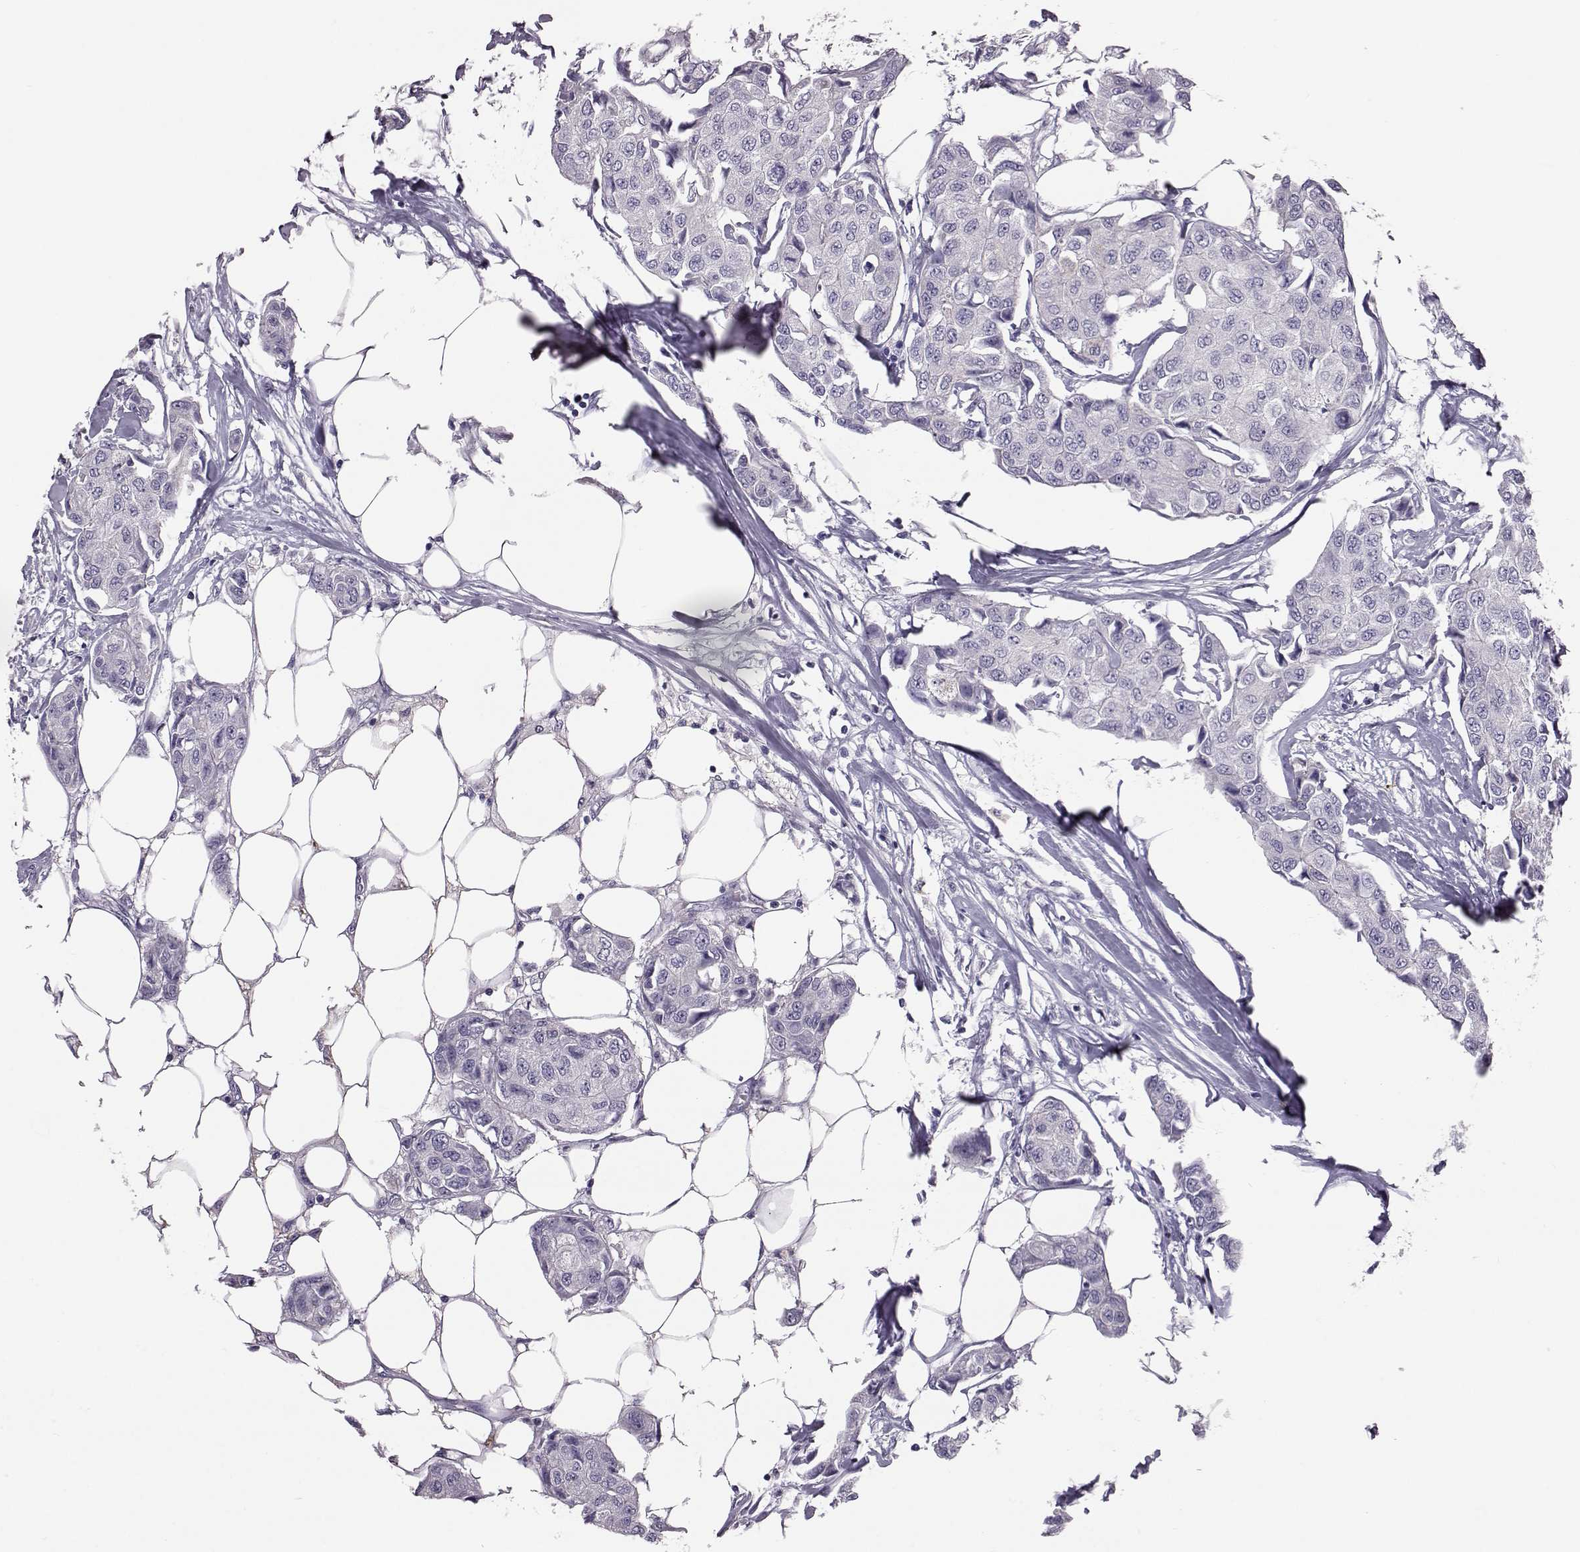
{"staining": {"intensity": "negative", "quantity": "none", "location": "none"}, "tissue": "breast cancer", "cell_type": "Tumor cells", "image_type": "cancer", "snomed": [{"axis": "morphology", "description": "Duct carcinoma"}, {"axis": "topography", "description": "Breast"}, {"axis": "topography", "description": "Lymph node"}], "caption": "The image exhibits no staining of tumor cells in breast cancer. Nuclei are stained in blue.", "gene": "ADGRG5", "patient": {"sex": "female", "age": 80}}